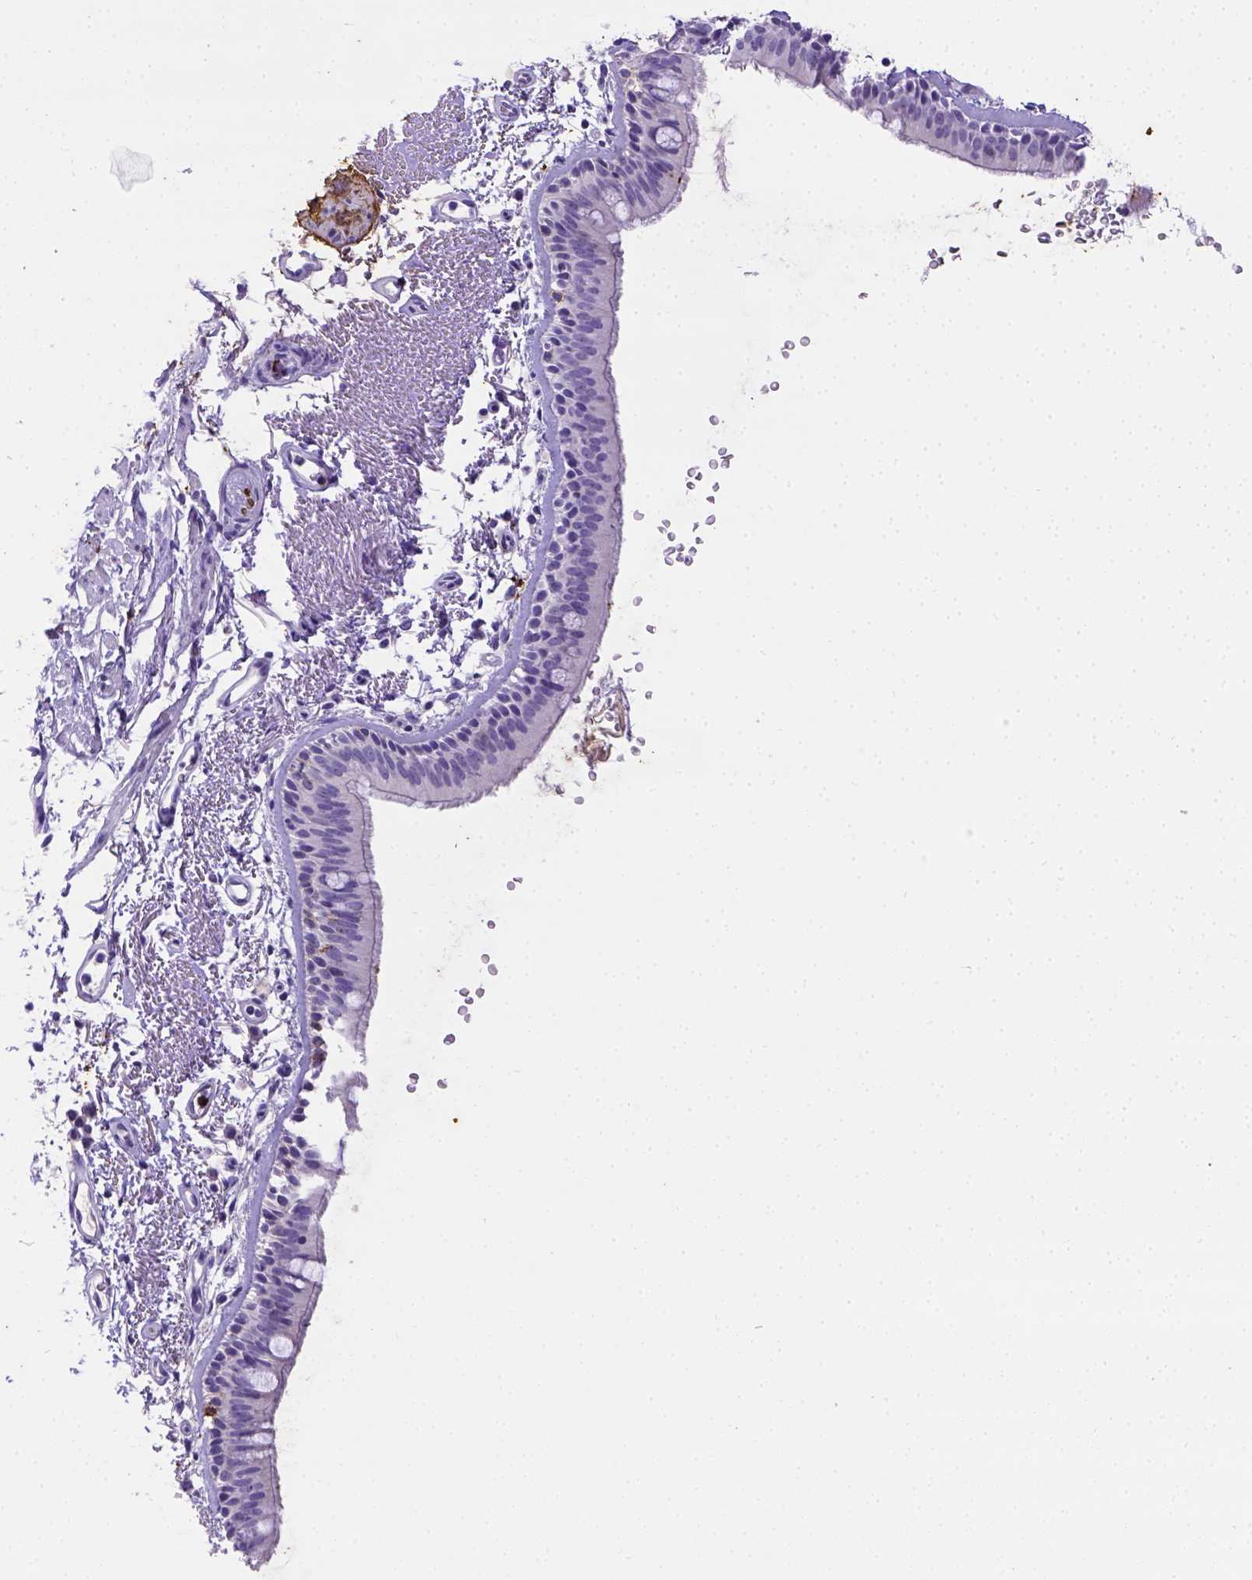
{"staining": {"intensity": "negative", "quantity": "none", "location": "none"}, "tissue": "bronchus", "cell_type": "Respiratory epithelial cells", "image_type": "normal", "snomed": [{"axis": "morphology", "description": "Normal tissue, NOS"}, {"axis": "topography", "description": "Lymph node"}, {"axis": "topography", "description": "Bronchus"}], "caption": "Respiratory epithelial cells are negative for brown protein staining in normal bronchus.", "gene": "B3GAT1", "patient": {"sex": "female", "age": 70}}